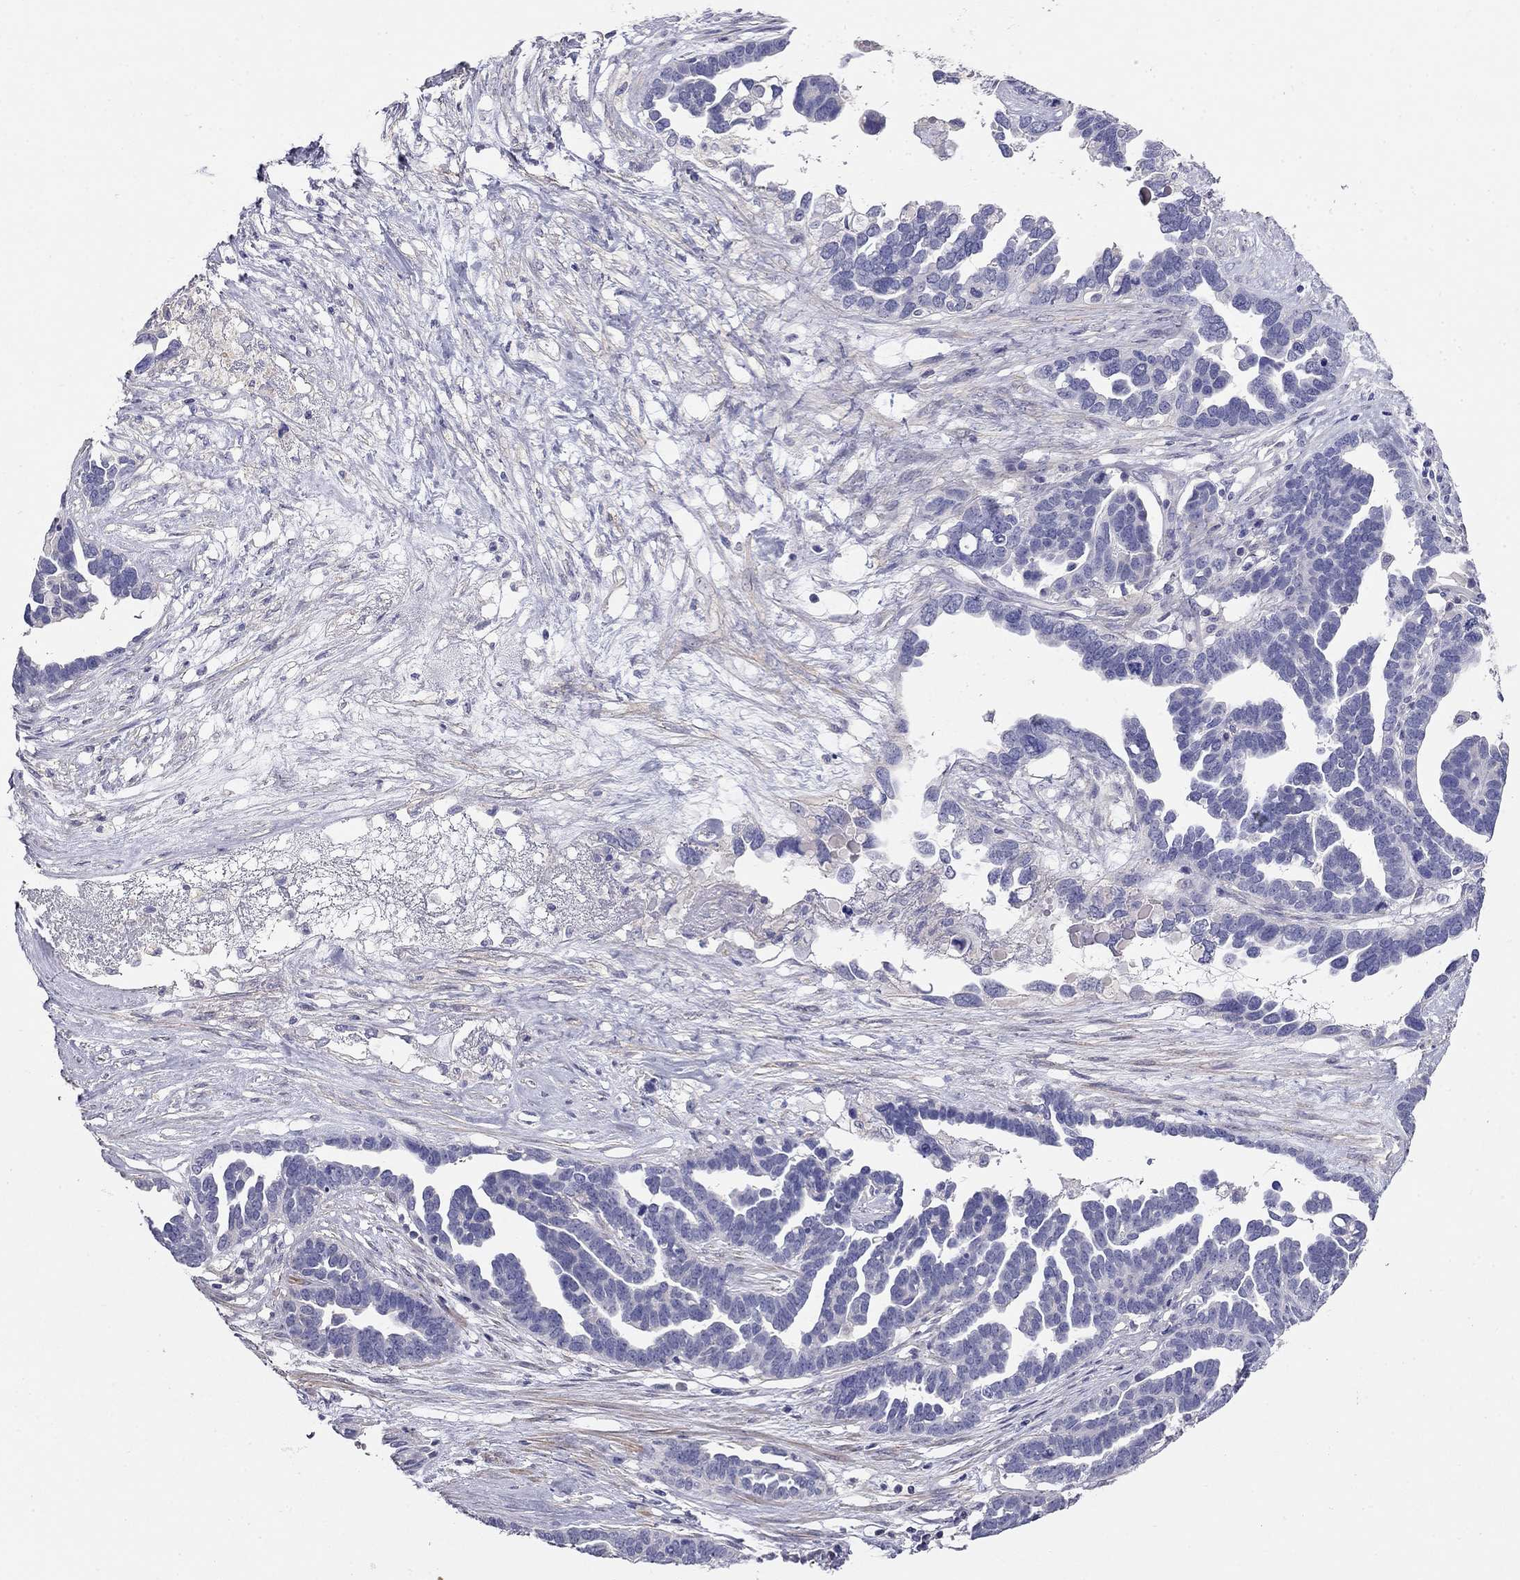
{"staining": {"intensity": "negative", "quantity": "none", "location": "none"}, "tissue": "ovarian cancer", "cell_type": "Tumor cells", "image_type": "cancer", "snomed": [{"axis": "morphology", "description": "Cystadenocarcinoma, serous, NOS"}, {"axis": "topography", "description": "Ovary"}], "caption": "This image is of ovarian serous cystadenocarcinoma stained with immunohistochemistry (IHC) to label a protein in brown with the nuclei are counter-stained blue. There is no expression in tumor cells. The staining was performed using DAB (3,3'-diaminobenzidine) to visualize the protein expression in brown, while the nuclei were stained in blue with hematoxylin (Magnification: 20x).", "gene": "LY6H", "patient": {"sex": "female", "age": 54}}